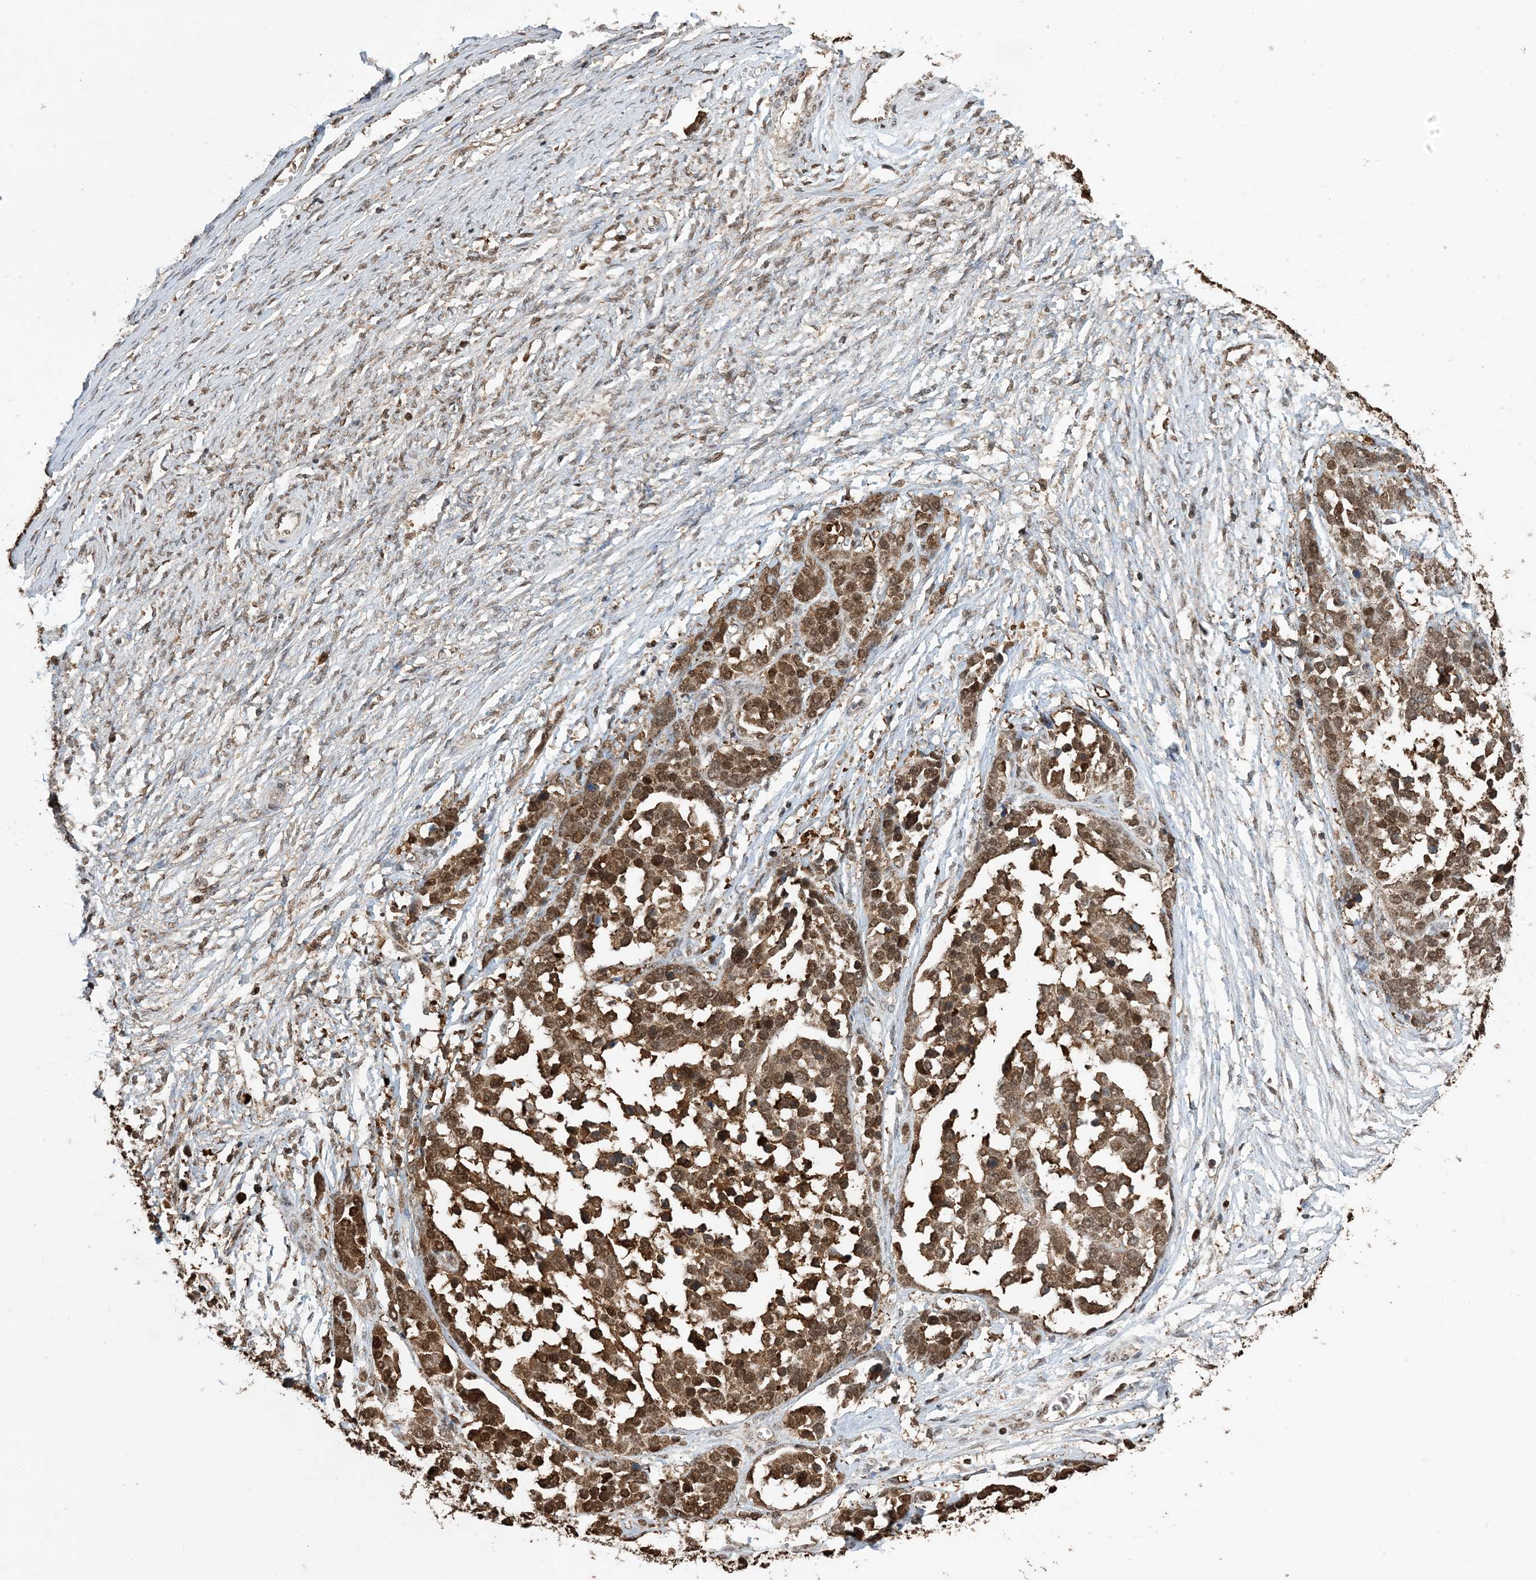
{"staining": {"intensity": "moderate", "quantity": ">75%", "location": "cytoplasmic/membranous,nuclear"}, "tissue": "ovarian cancer", "cell_type": "Tumor cells", "image_type": "cancer", "snomed": [{"axis": "morphology", "description": "Cystadenocarcinoma, serous, NOS"}, {"axis": "topography", "description": "Ovary"}], "caption": "There is medium levels of moderate cytoplasmic/membranous and nuclear positivity in tumor cells of ovarian cancer, as demonstrated by immunohistochemical staining (brown color).", "gene": "HSPA1A", "patient": {"sex": "female", "age": 44}}